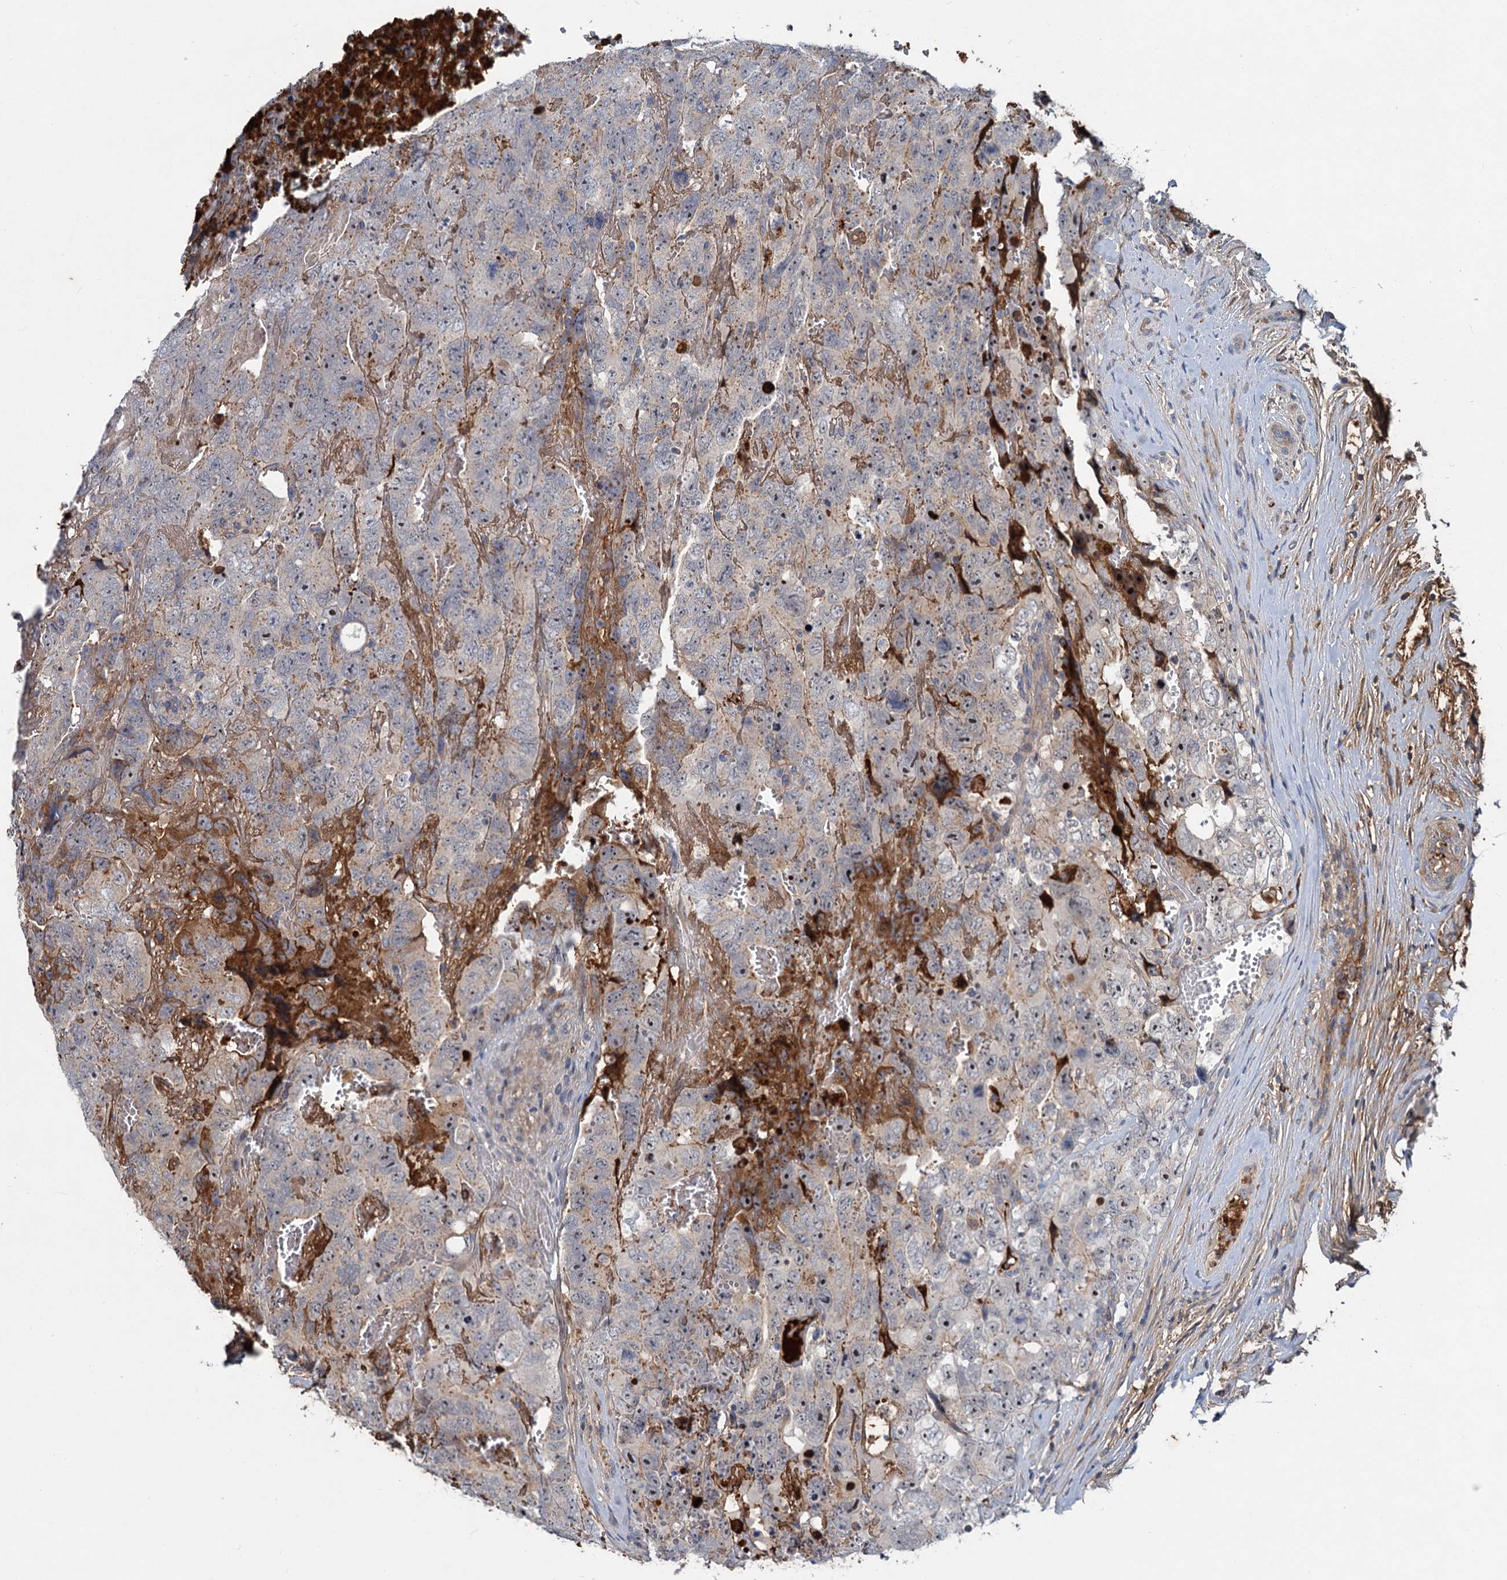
{"staining": {"intensity": "moderate", "quantity": "<25%", "location": "cytoplasmic/membranous"}, "tissue": "testis cancer", "cell_type": "Tumor cells", "image_type": "cancer", "snomed": [{"axis": "morphology", "description": "Carcinoma, Embryonal, NOS"}, {"axis": "topography", "description": "Testis"}], "caption": "An IHC micrograph of neoplastic tissue is shown. Protein staining in brown labels moderate cytoplasmic/membranous positivity in testis embryonal carcinoma within tumor cells. The protein is stained brown, and the nuclei are stained in blue (DAB (3,3'-diaminobenzidine) IHC with brightfield microscopy, high magnification).", "gene": "CHRD", "patient": {"sex": "male", "age": 45}}